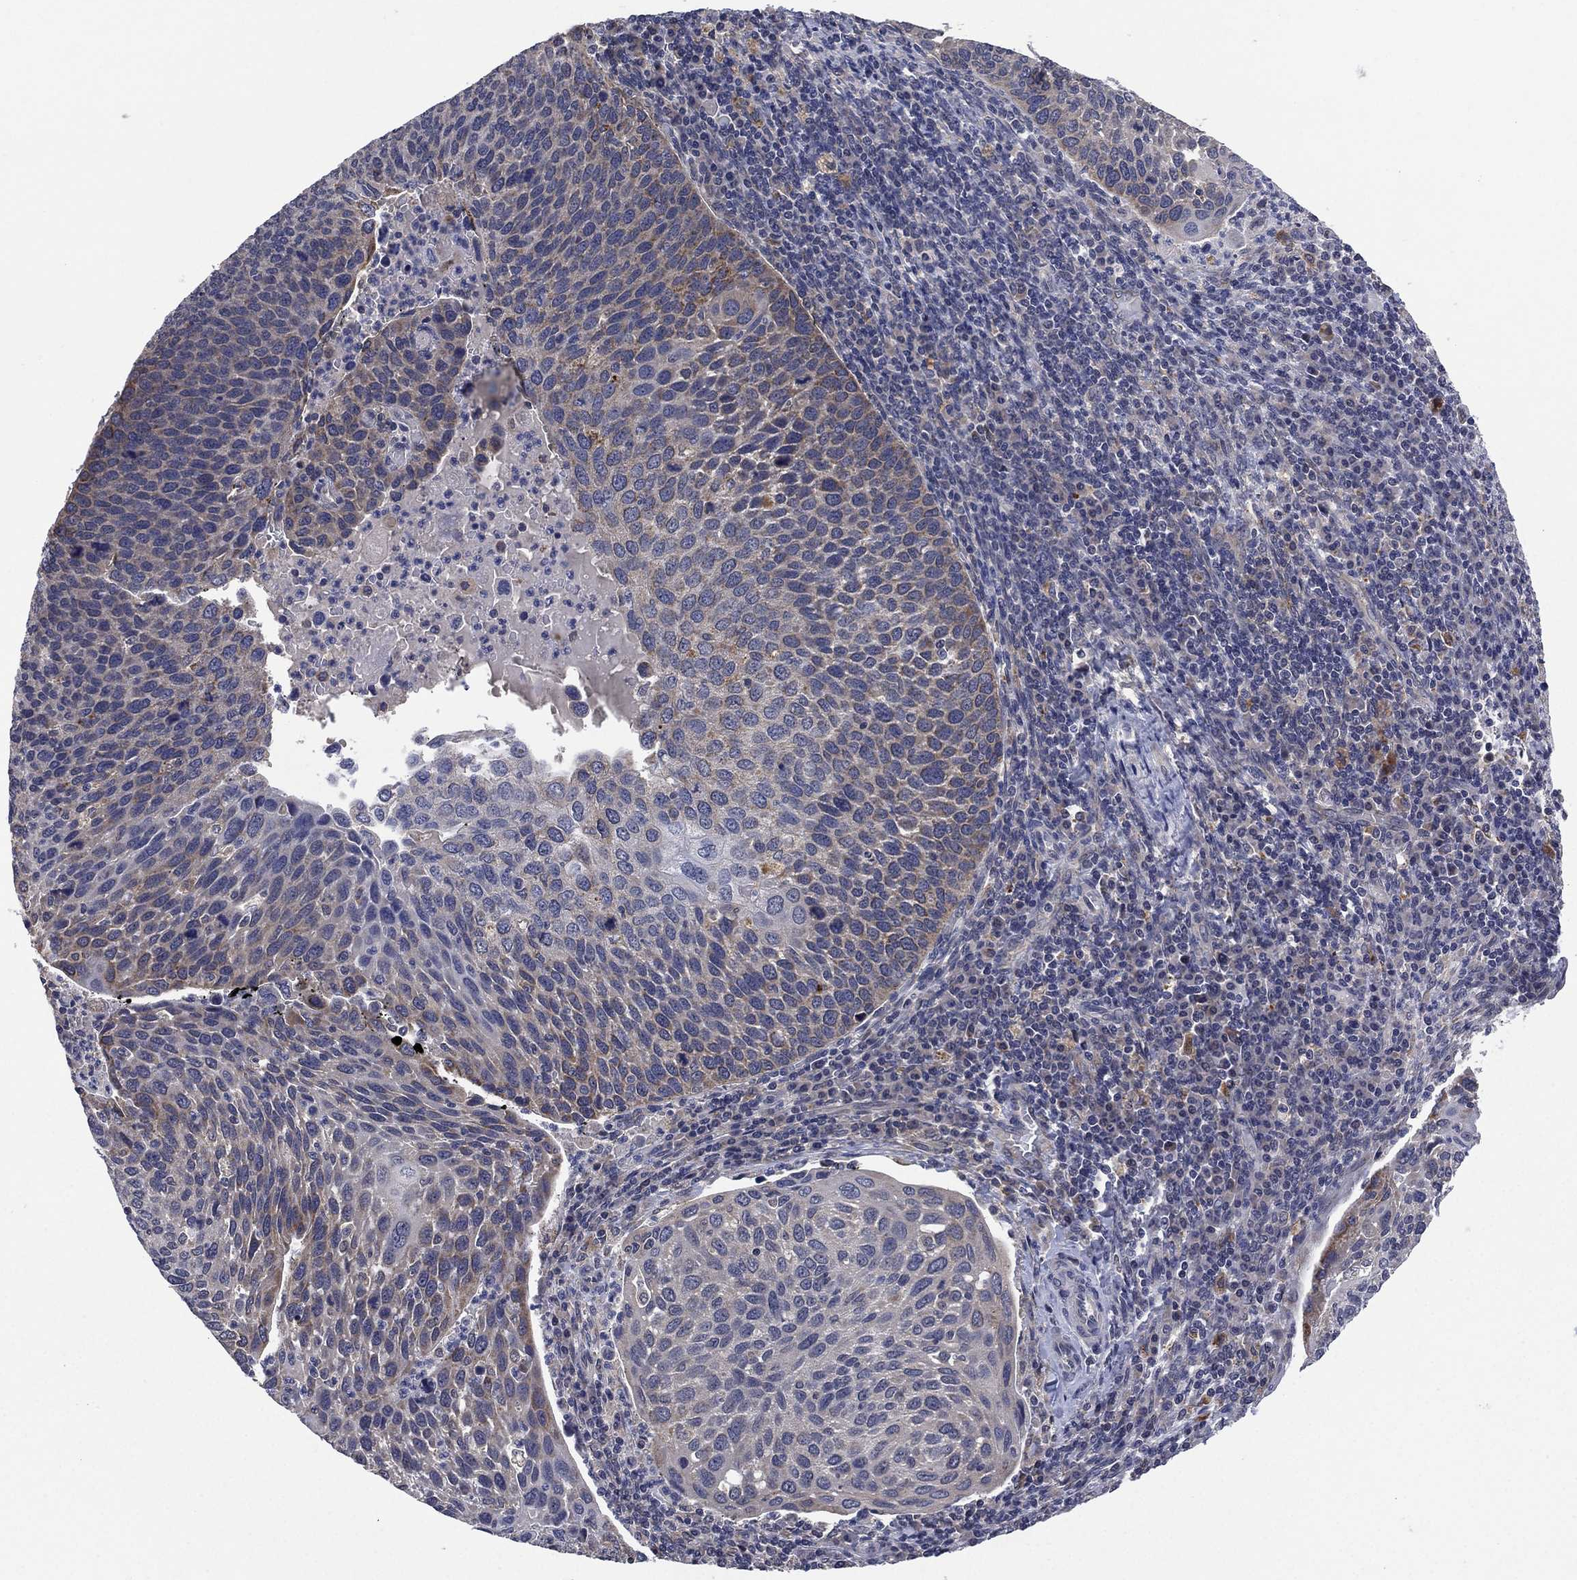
{"staining": {"intensity": "weak", "quantity": "<25%", "location": "cytoplasmic/membranous"}, "tissue": "cervical cancer", "cell_type": "Tumor cells", "image_type": "cancer", "snomed": [{"axis": "morphology", "description": "Squamous cell carcinoma, NOS"}, {"axis": "topography", "description": "Cervix"}], "caption": "An IHC image of cervical squamous cell carcinoma is shown. There is no staining in tumor cells of cervical squamous cell carcinoma.", "gene": "SELENOO", "patient": {"sex": "female", "age": 54}}